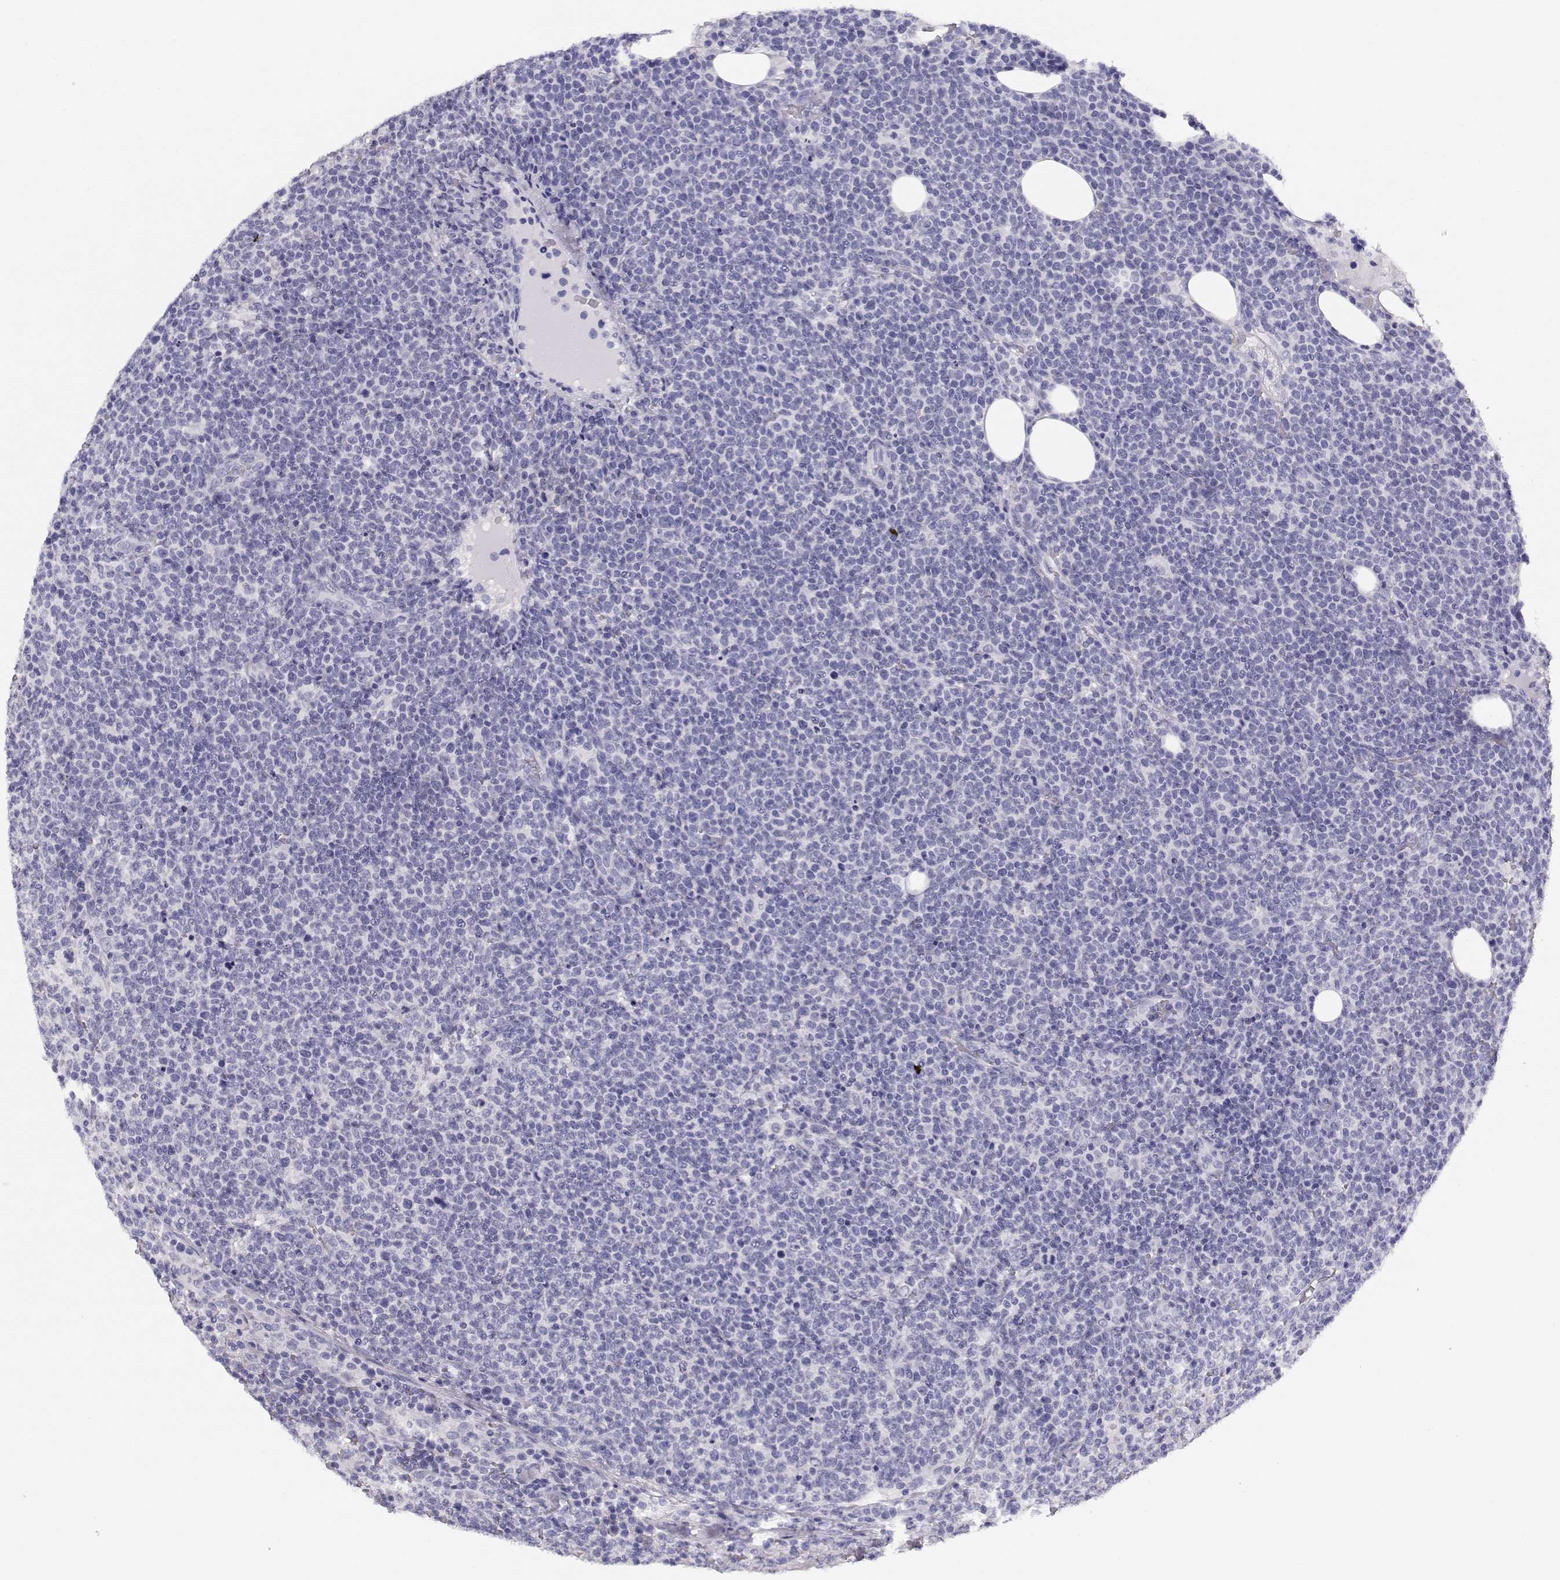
{"staining": {"intensity": "negative", "quantity": "none", "location": "none"}, "tissue": "lymphoma", "cell_type": "Tumor cells", "image_type": "cancer", "snomed": [{"axis": "morphology", "description": "Malignant lymphoma, non-Hodgkin's type, High grade"}, {"axis": "topography", "description": "Lymph node"}], "caption": "Immunohistochemistry (IHC) image of neoplastic tissue: malignant lymphoma, non-Hodgkin's type (high-grade) stained with DAB (3,3'-diaminobenzidine) demonstrates no significant protein staining in tumor cells.", "gene": "MAGEC1", "patient": {"sex": "male", "age": 61}}